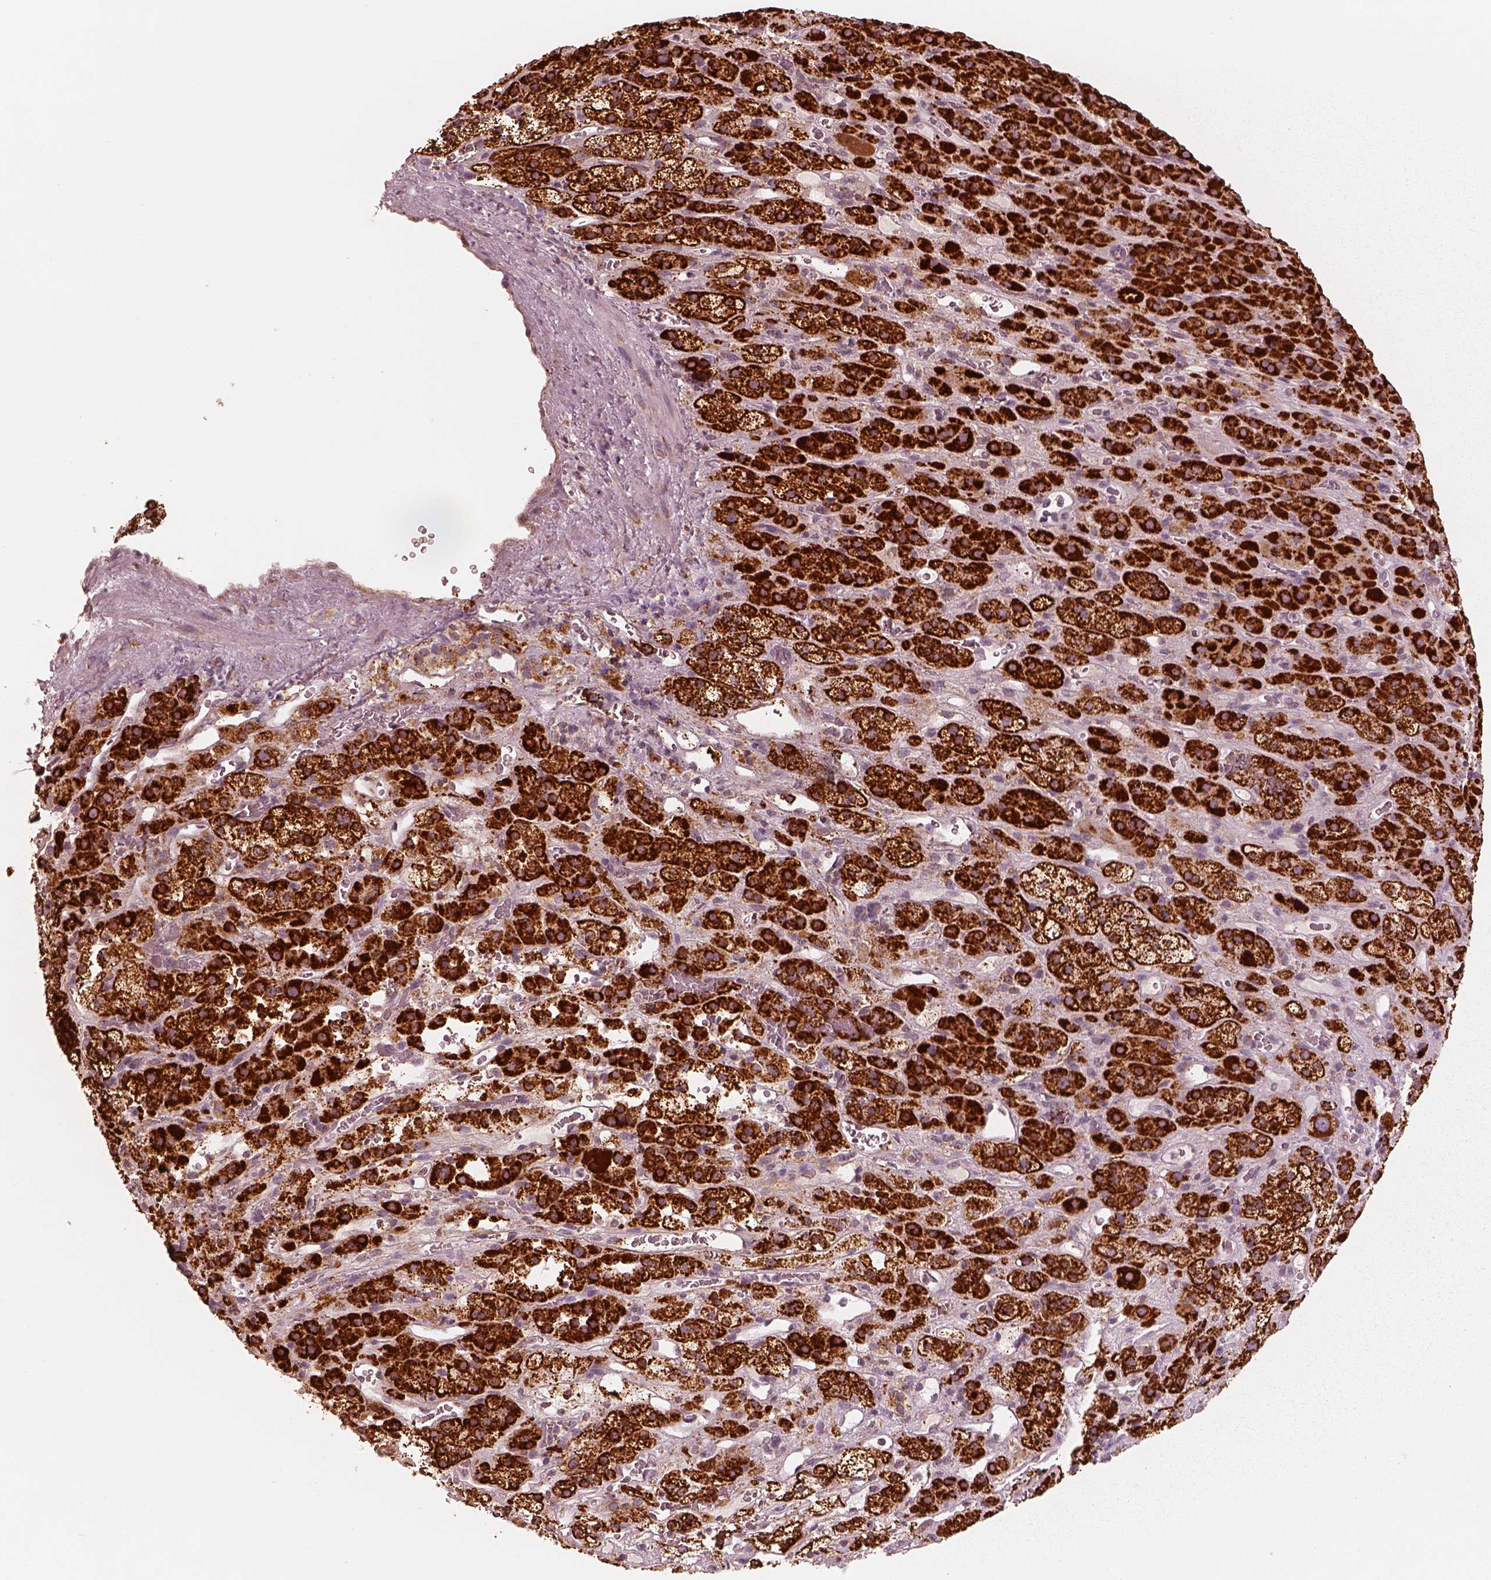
{"staining": {"intensity": "strong", "quantity": ">75%", "location": "cytoplasmic/membranous"}, "tissue": "adrenal gland", "cell_type": "Glandular cells", "image_type": "normal", "snomed": [{"axis": "morphology", "description": "Normal tissue, NOS"}, {"axis": "topography", "description": "Adrenal gland"}], "caption": "Adrenal gland stained with immunohistochemistry demonstrates strong cytoplasmic/membranous expression in approximately >75% of glandular cells. The staining was performed using DAB, with brown indicating positive protein expression. Nuclei are stained blue with hematoxylin.", "gene": "ENTPD6", "patient": {"sex": "male", "age": 57}}